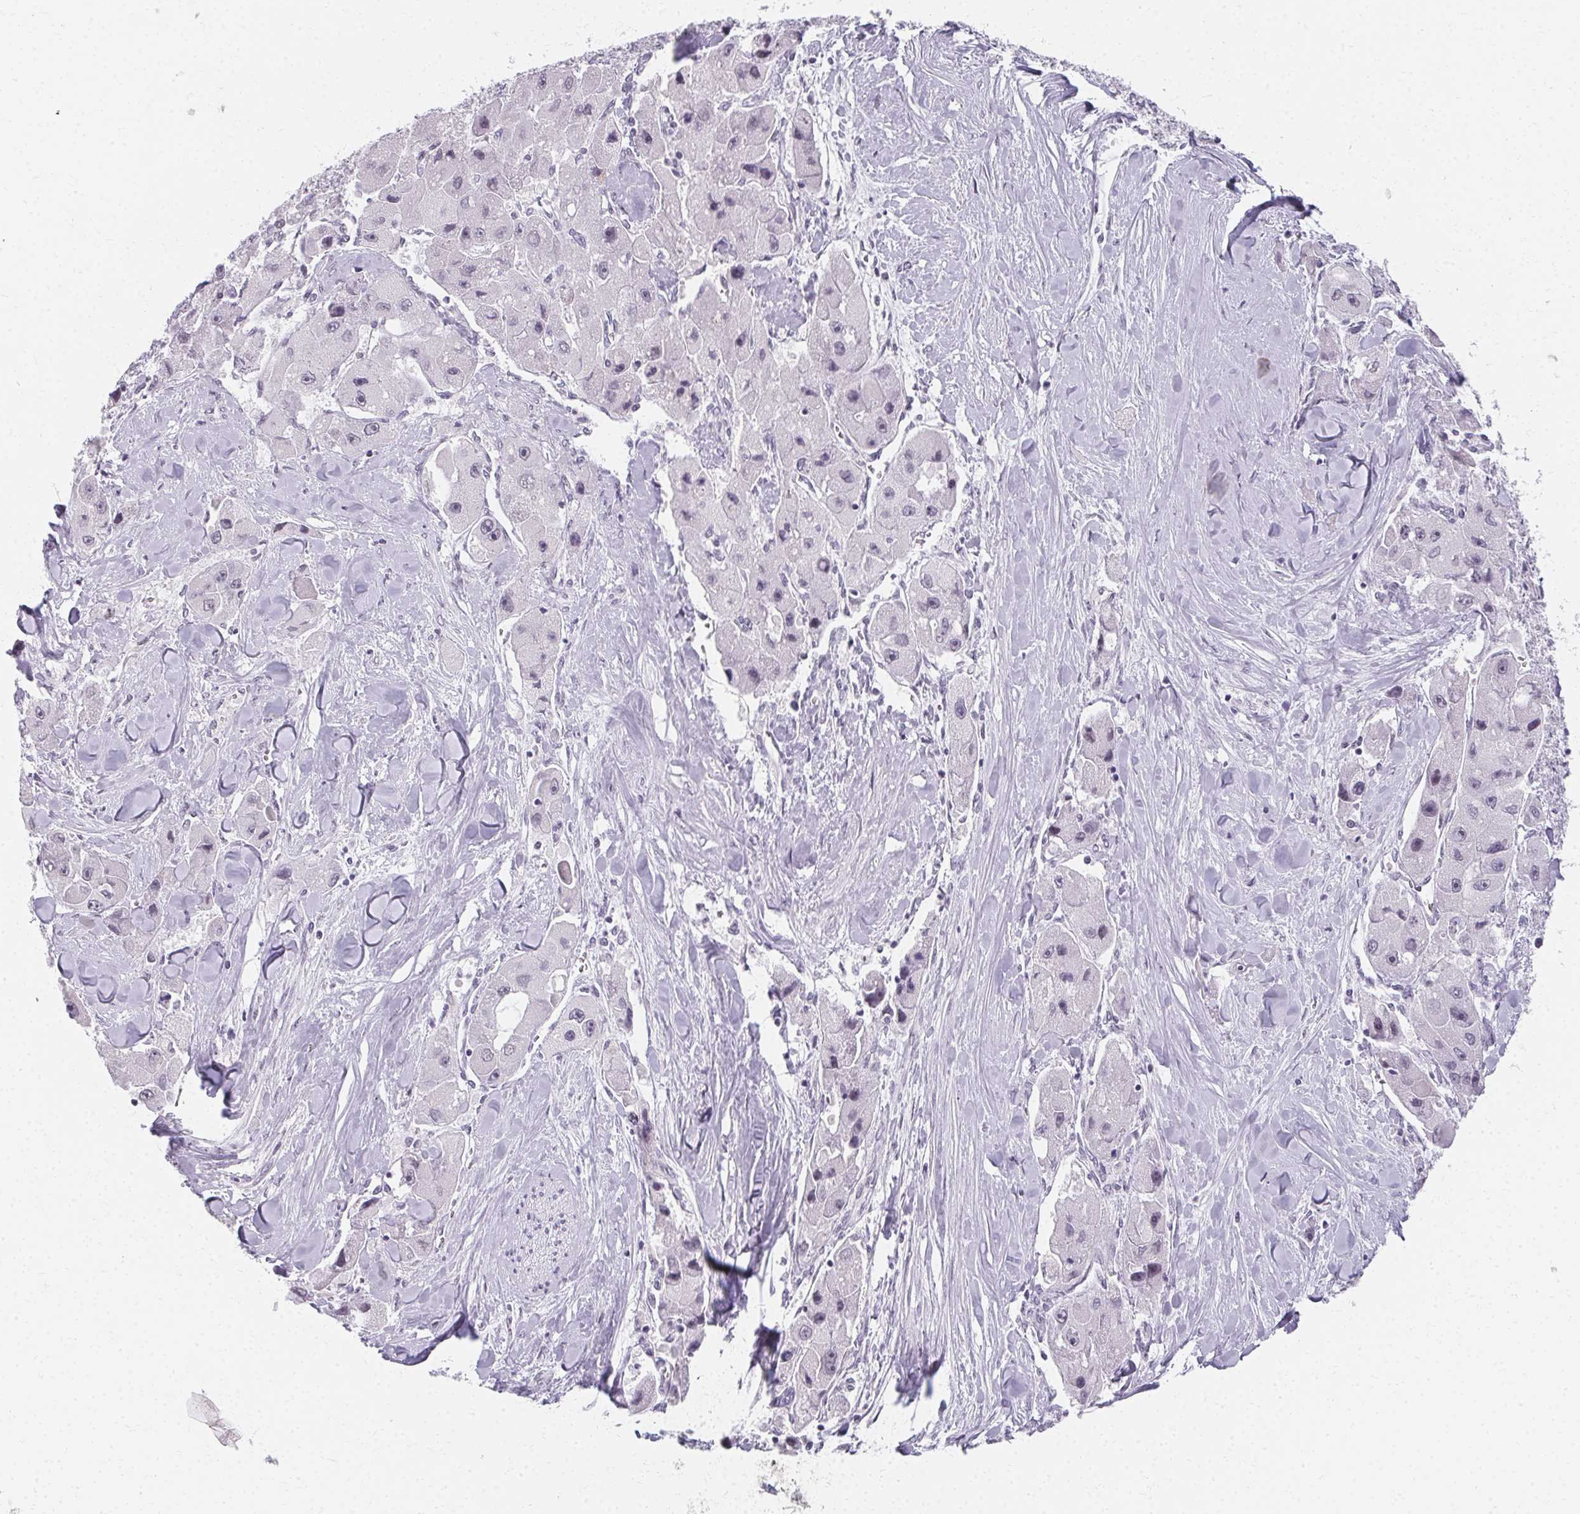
{"staining": {"intensity": "negative", "quantity": "none", "location": "none"}, "tissue": "liver cancer", "cell_type": "Tumor cells", "image_type": "cancer", "snomed": [{"axis": "morphology", "description": "Carcinoma, Hepatocellular, NOS"}, {"axis": "topography", "description": "Liver"}], "caption": "Immunohistochemistry (IHC) histopathology image of neoplastic tissue: human hepatocellular carcinoma (liver) stained with DAB (3,3'-diaminobenzidine) displays no significant protein positivity in tumor cells.", "gene": "SYNPR", "patient": {"sex": "male", "age": 24}}